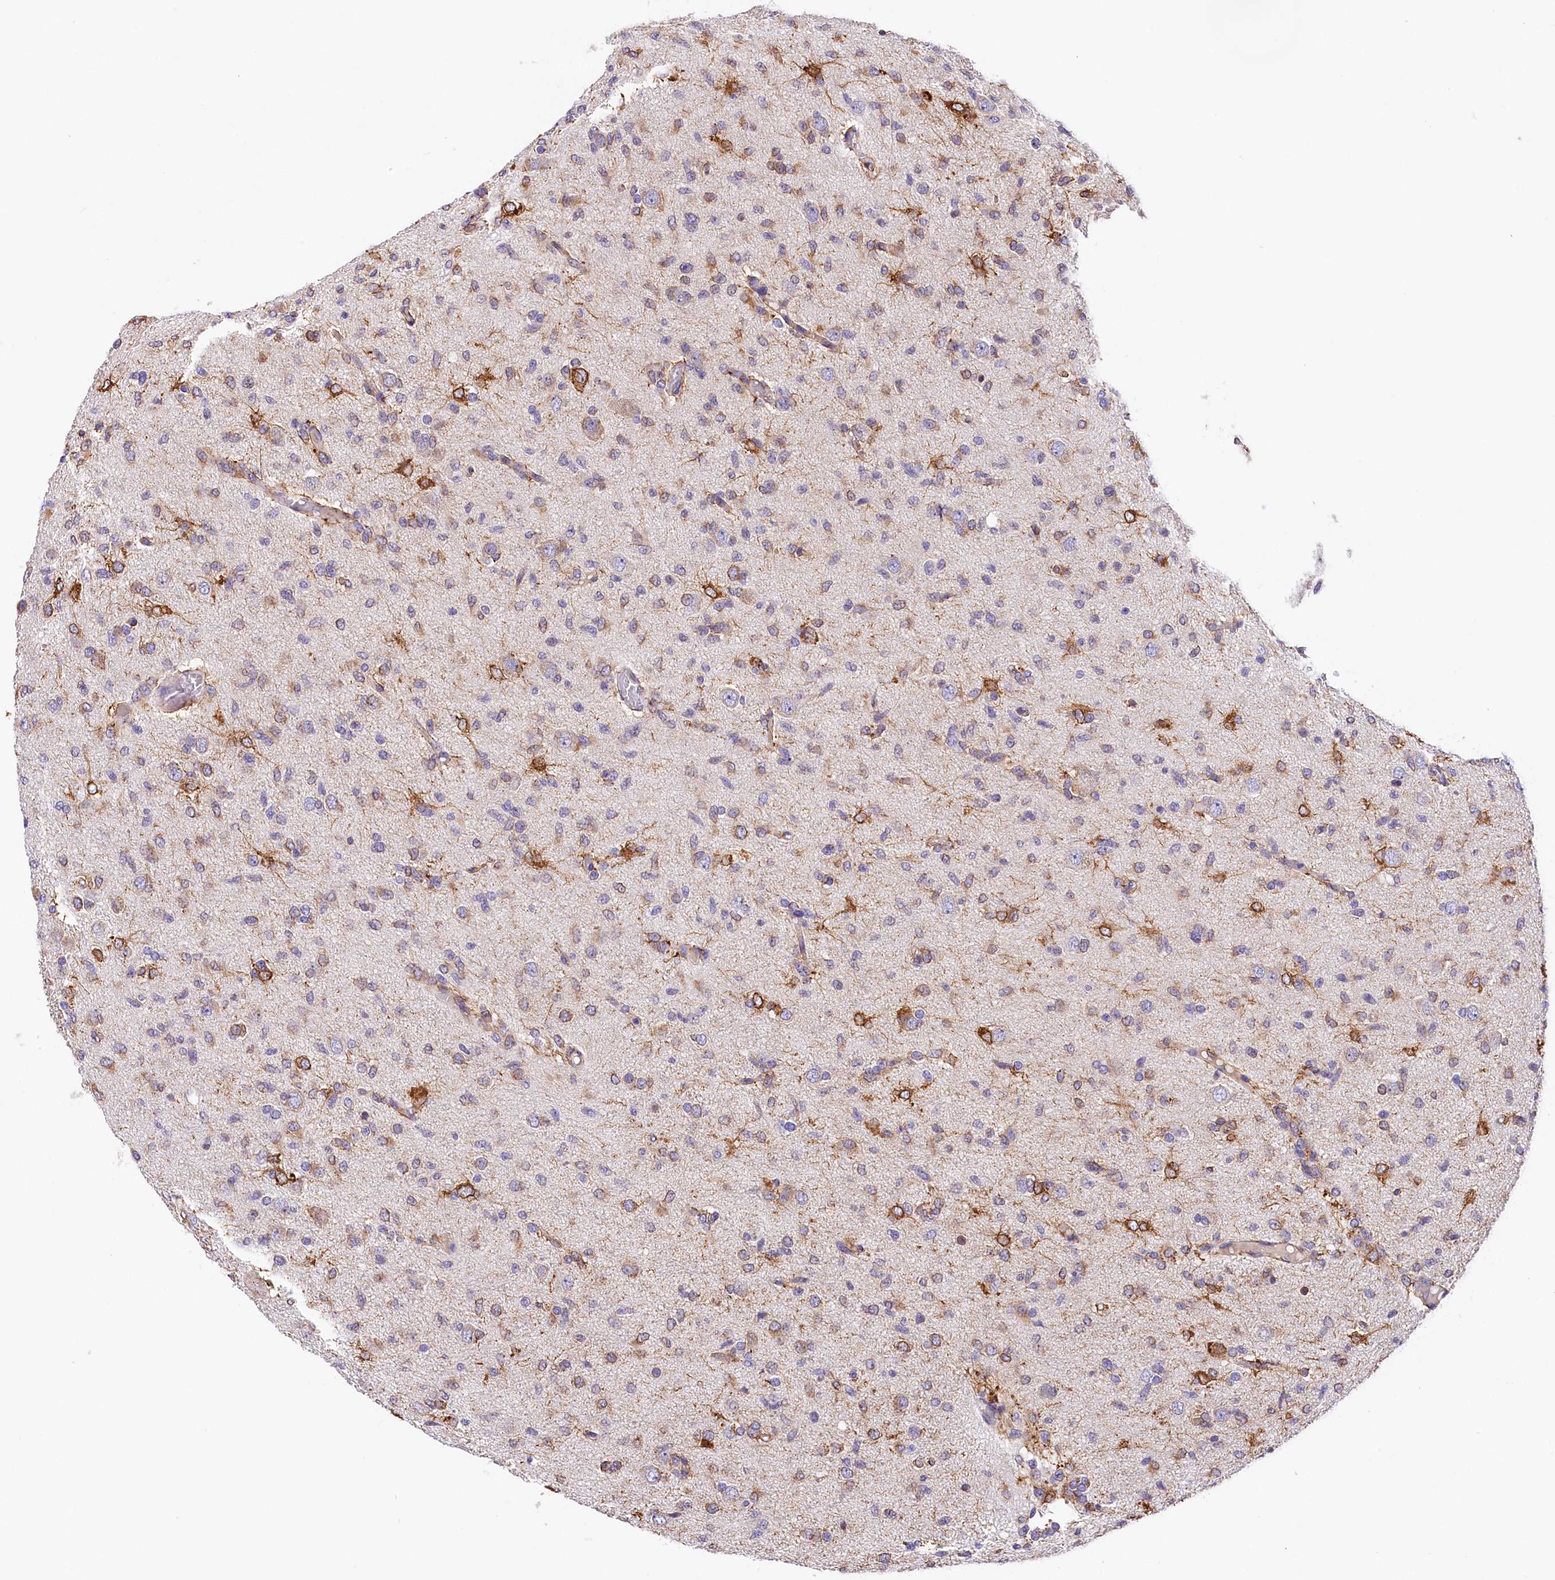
{"staining": {"intensity": "moderate", "quantity": "<25%", "location": "cytoplasmic/membranous"}, "tissue": "glioma", "cell_type": "Tumor cells", "image_type": "cancer", "snomed": [{"axis": "morphology", "description": "Glioma, malignant, High grade"}, {"axis": "topography", "description": "Brain"}], "caption": "Moderate cytoplasmic/membranous positivity for a protein is seen in approximately <25% of tumor cells of malignant glioma (high-grade) using immunohistochemistry.", "gene": "ITGA1", "patient": {"sex": "female", "age": 59}}